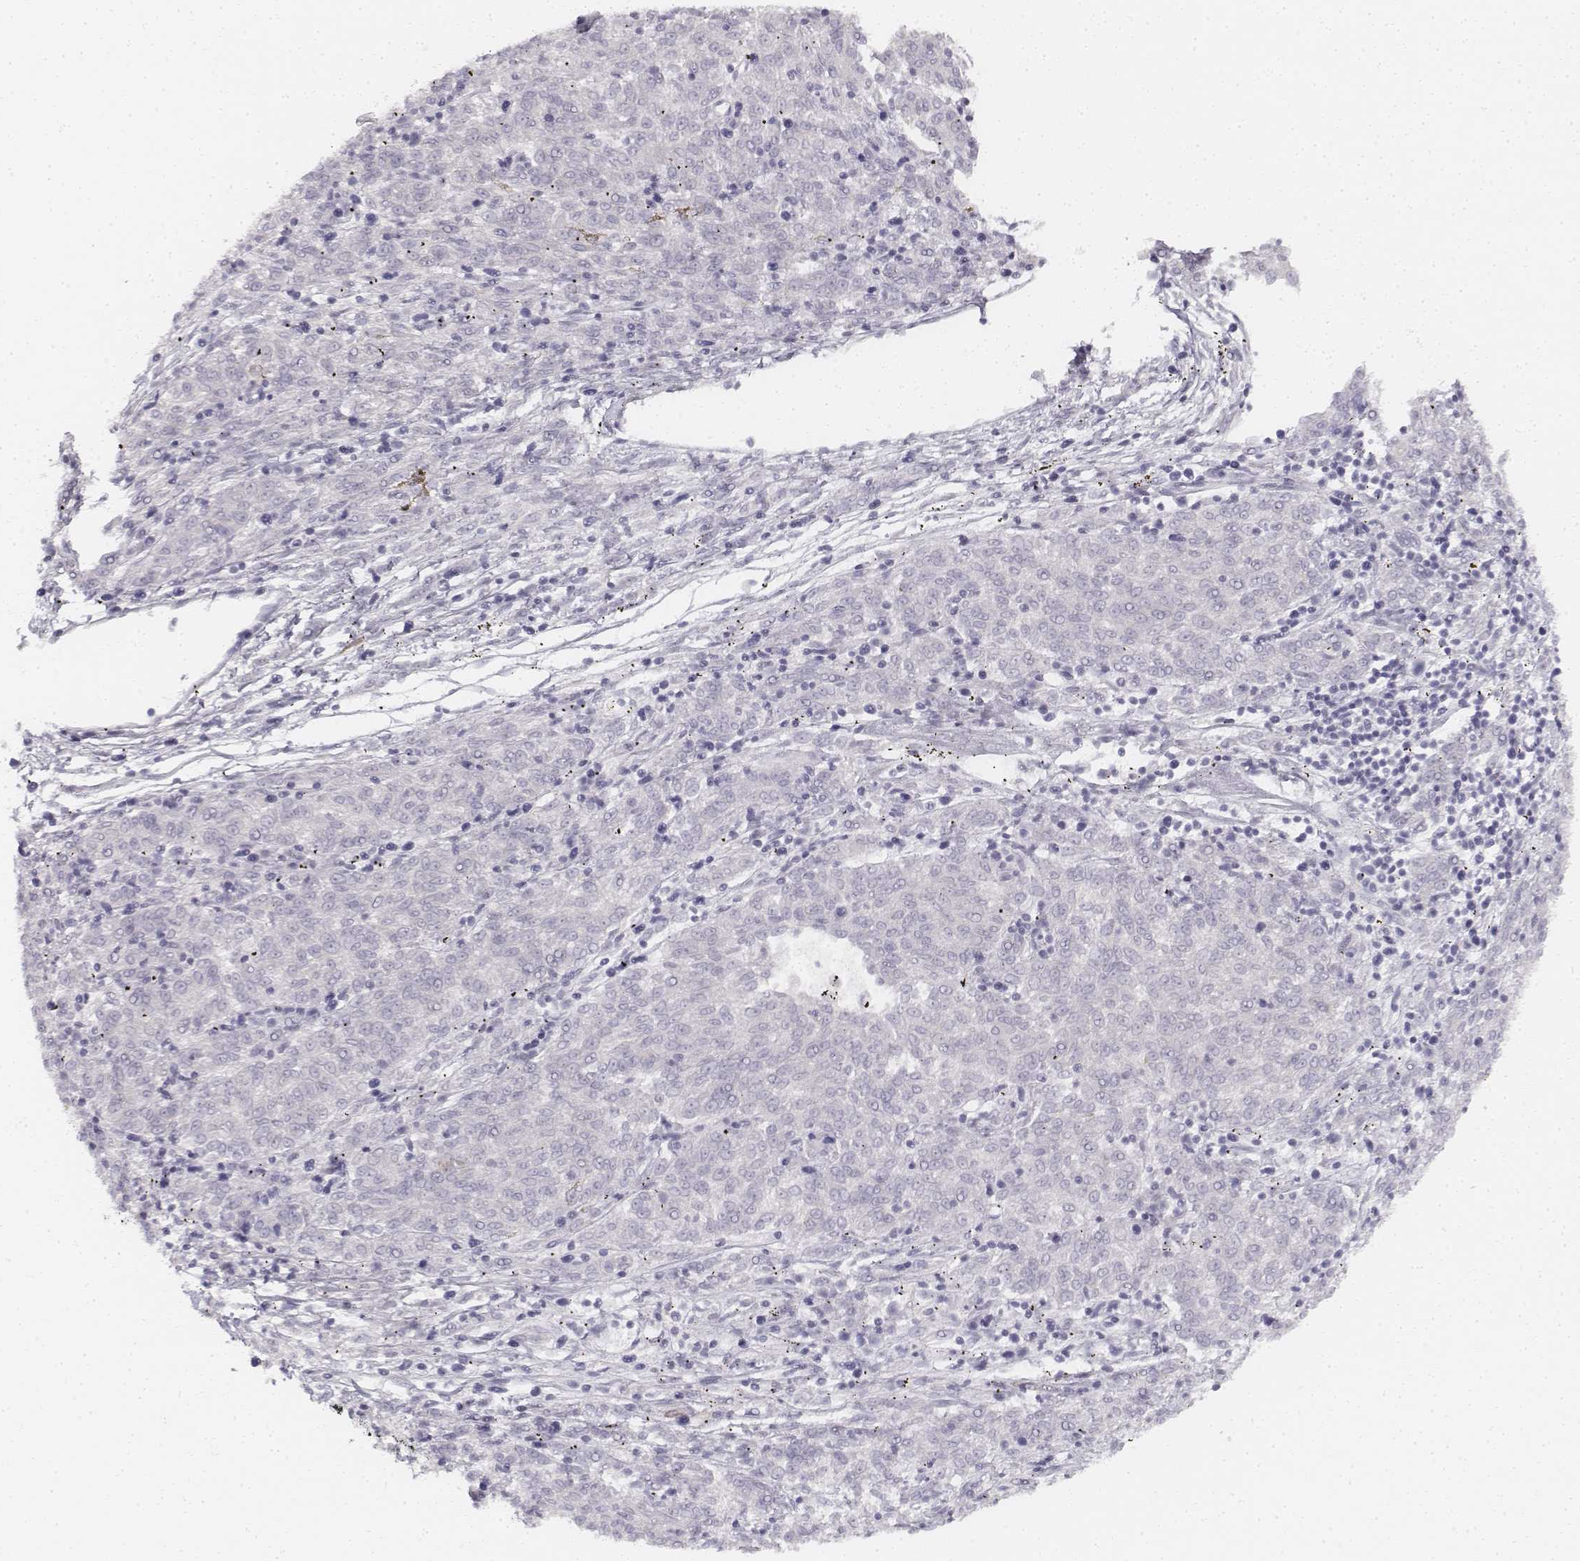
{"staining": {"intensity": "negative", "quantity": "none", "location": "none"}, "tissue": "melanoma", "cell_type": "Tumor cells", "image_type": "cancer", "snomed": [{"axis": "morphology", "description": "Malignant melanoma, NOS"}, {"axis": "topography", "description": "Skin"}], "caption": "High magnification brightfield microscopy of melanoma stained with DAB (brown) and counterstained with hematoxylin (blue): tumor cells show no significant positivity.", "gene": "KRTAP2-1", "patient": {"sex": "female", "age": 72}}